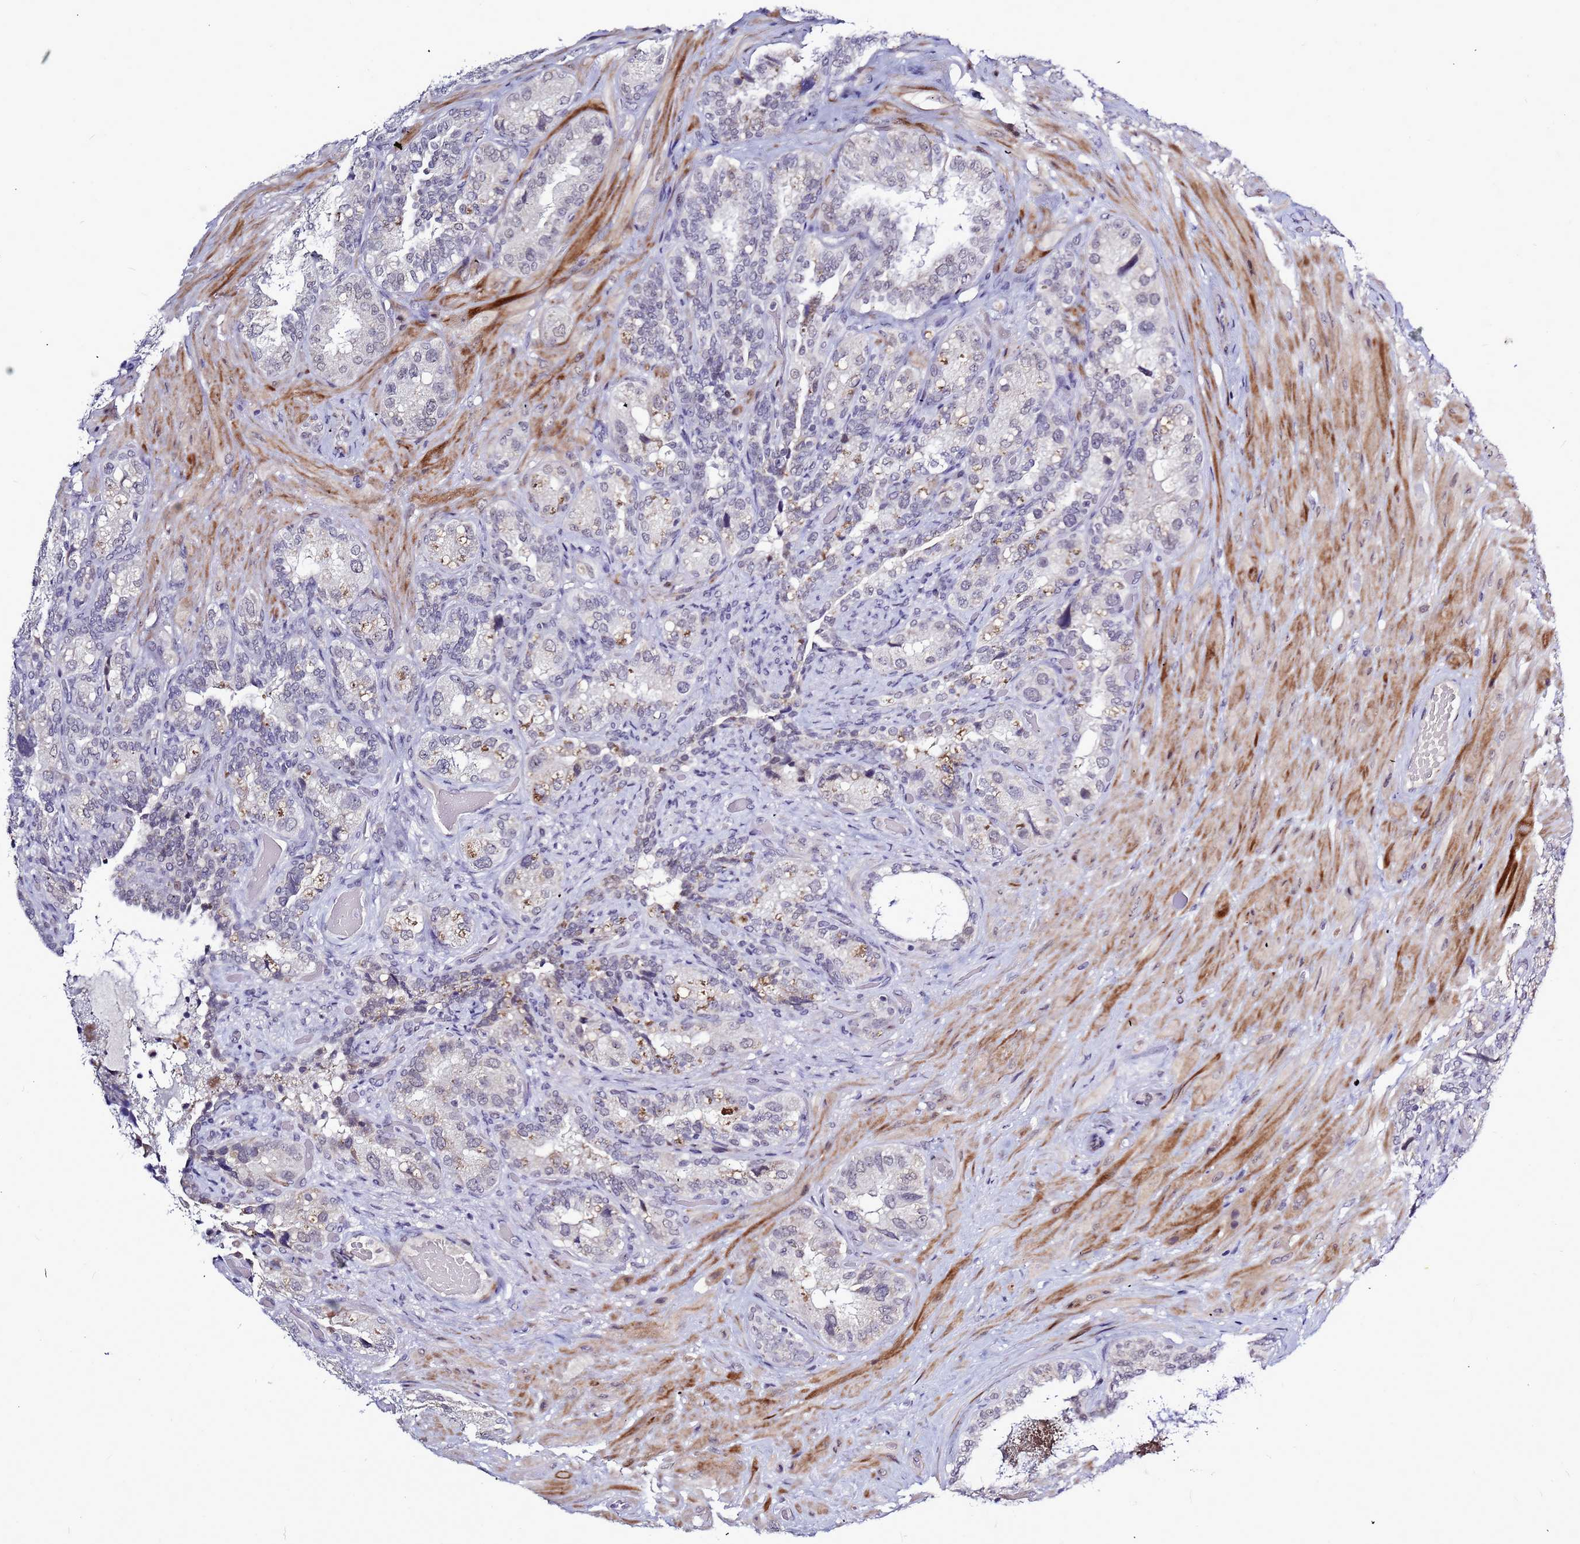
{"staining": {"intensity": "weak", "quantity": "<25%", "location": "nuclear"}, "tissue": "seminal vesicle", "cell_type": "Glandular cells", "image_type": "normal", "snomed": [{"axis": "morphology", "description": "Normal tissue, NOS"}, {"axis": "topography", "description": "Seminal veicle"}, {"axis": "topography", "description": "Peripheral nerve tissue"}], "caption": "The histopathology image demonstrates no staining of glandular cells in unremarkable seminal vesicle.", "gene": "CXorf65", "patient": {"sex": "male", "age": 67}}